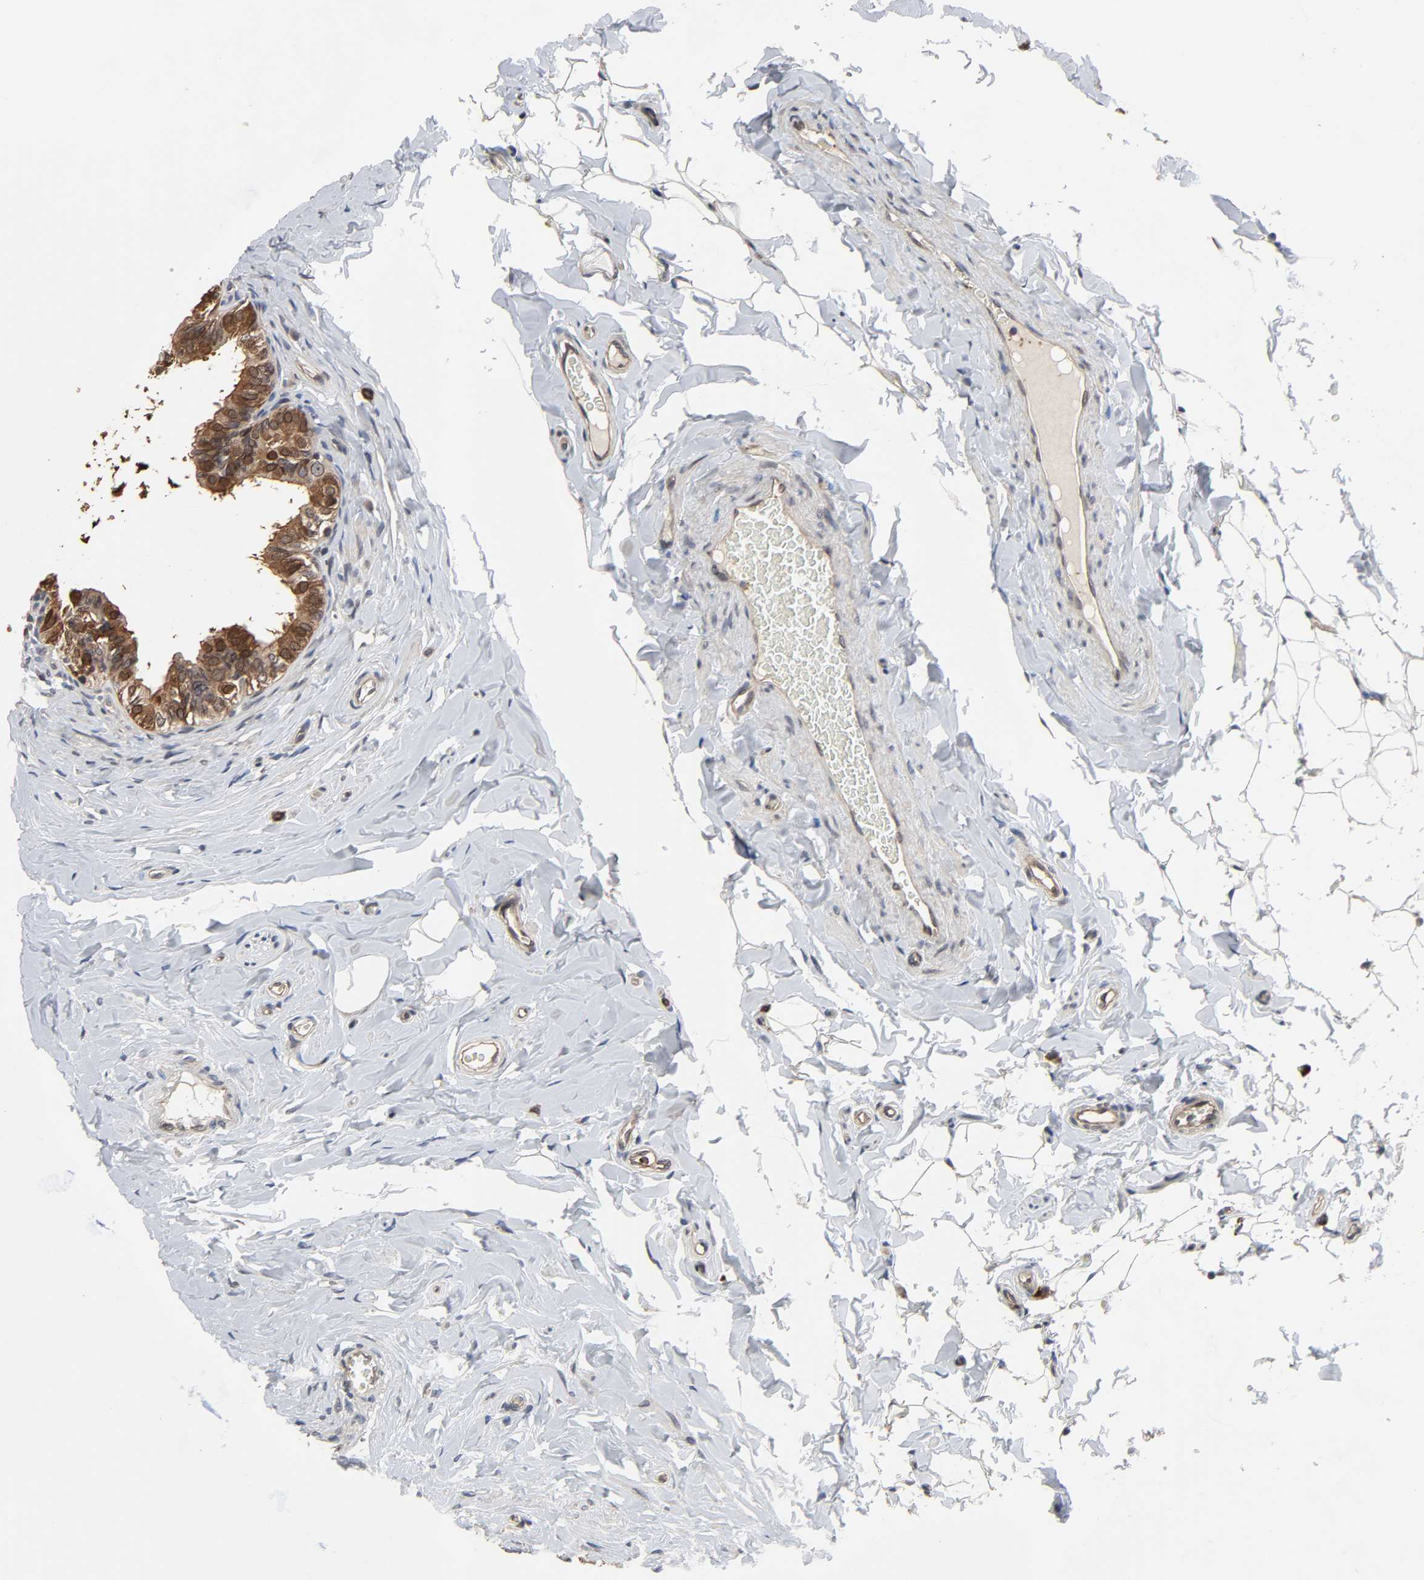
{"staining": {"intensity": "moderate", "quantity": ">75%", "location": "cytoplasmic/membranous,nuclear"}, "tissue": "epididymis", "cell_type": "Glandular cells", "image_type": "normal", "snomed": [{"axis": "morphology", "description": "Normal tissue, NOS"}, {"axis": "topography", "description": "Epididymis"}], "caption": "A brown stain labels moderate cytoplasmic/membranous,nuclear staining of a protein in glandular cells of benign human epididymis. The protein of interest is shown in brown color, while the nuclei are stained blue.", "gene": "CCDC175", "patient": {"sex": "male", "age": 26}}